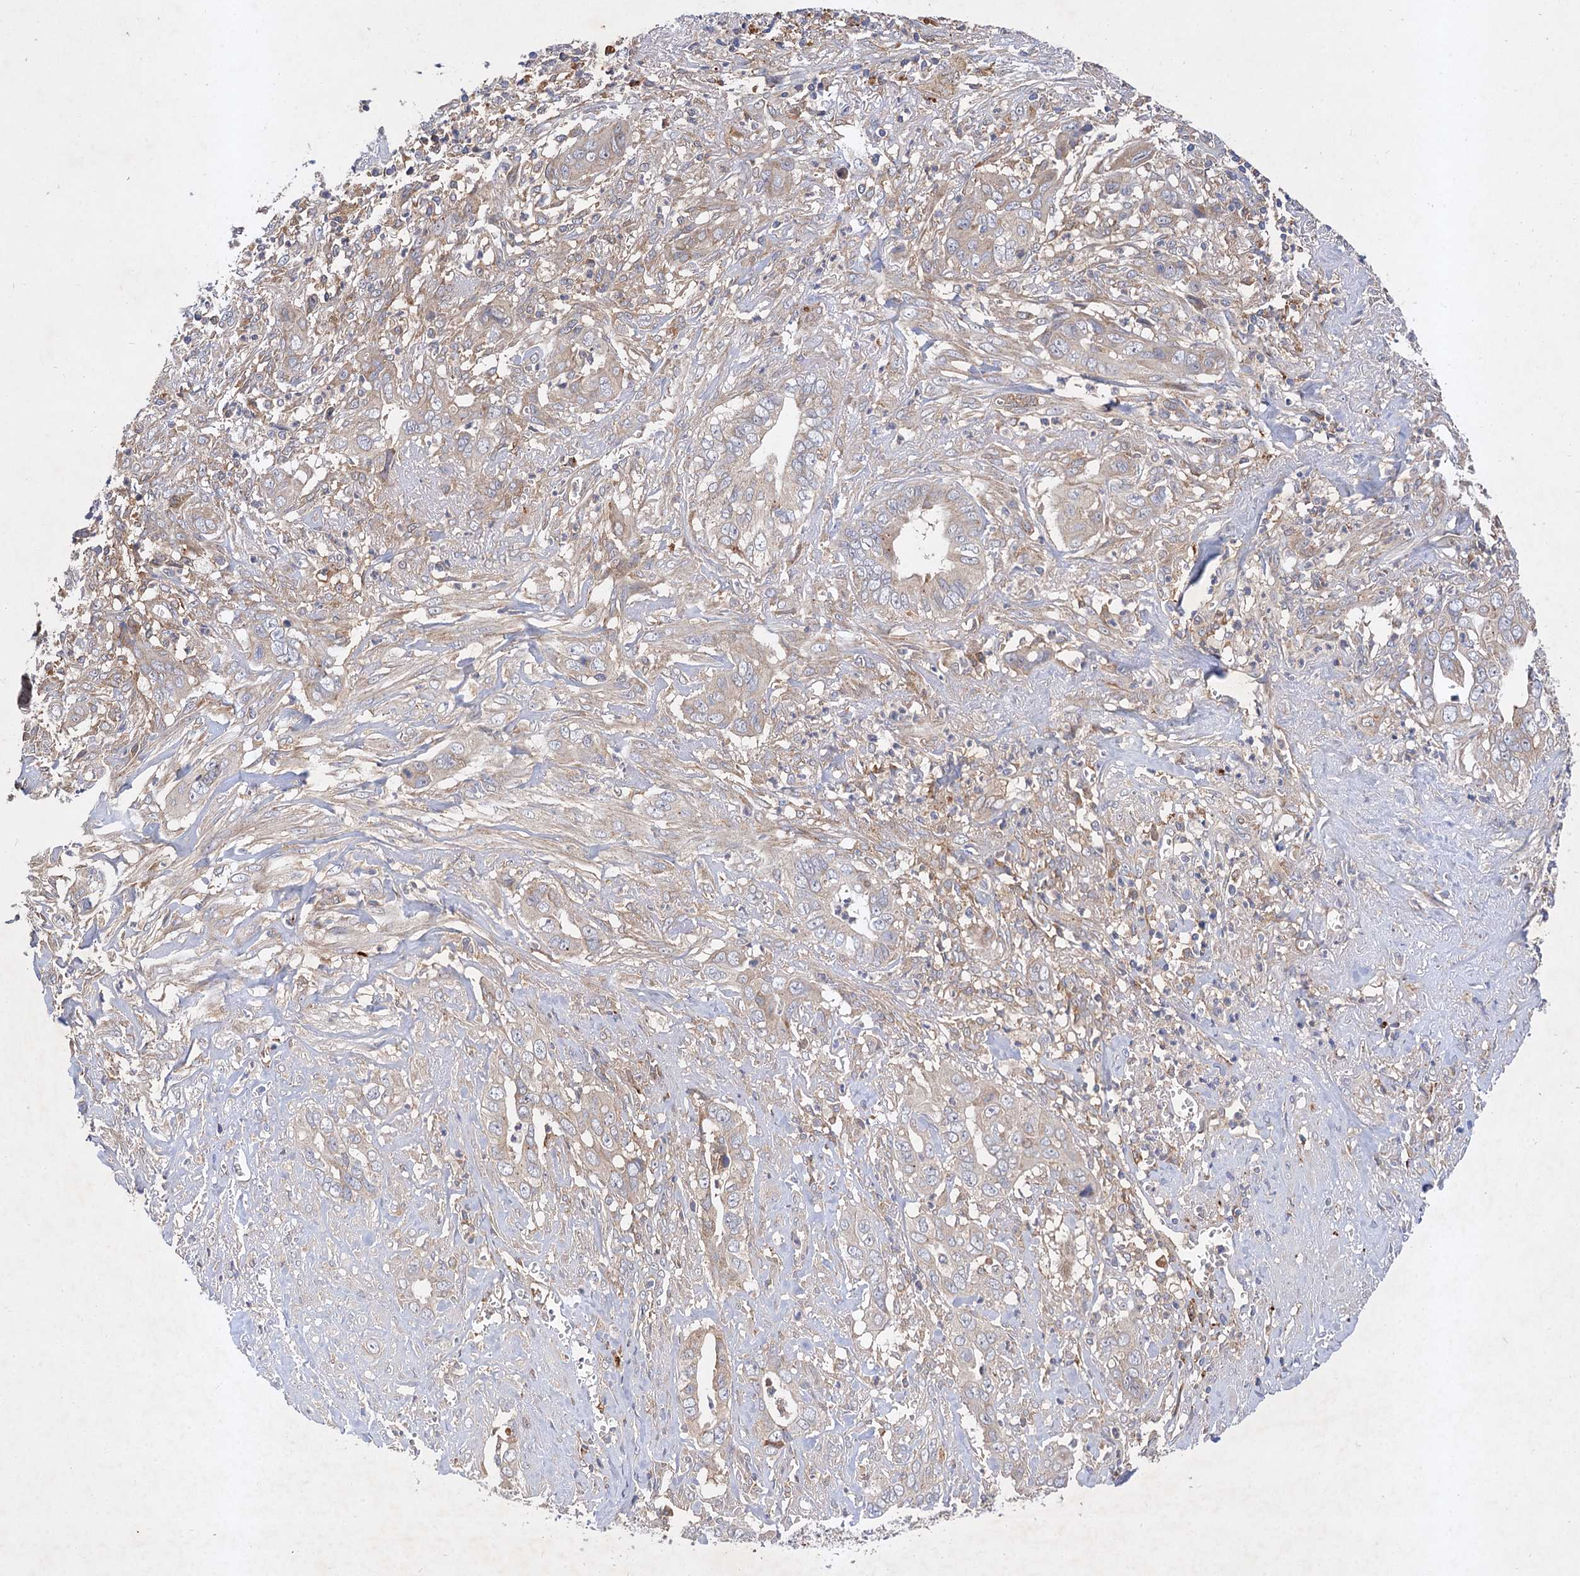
{"staining": {"intensity": "weak", "quantity": "<25%", "location": "cytoplasmic/membranous"}, "tissue": "liver cancer", "cell_type": "Tumor cells", "image_type": "cancer", "snomed": [{"axis": "morphology", "description": "Cholangiocarcinoma"}, {"axis": "topography", "description": "Liver"}], "caption": "An immunohistochemistry (IHC) histopathology image of liver cancer (cholangiocarcinoma) is shown. There is no staining in tumor cells of liver cancer (cholangiocarcinoma).", "gene": "PATL1", "patient": {"sex": "female", "age": 79}}